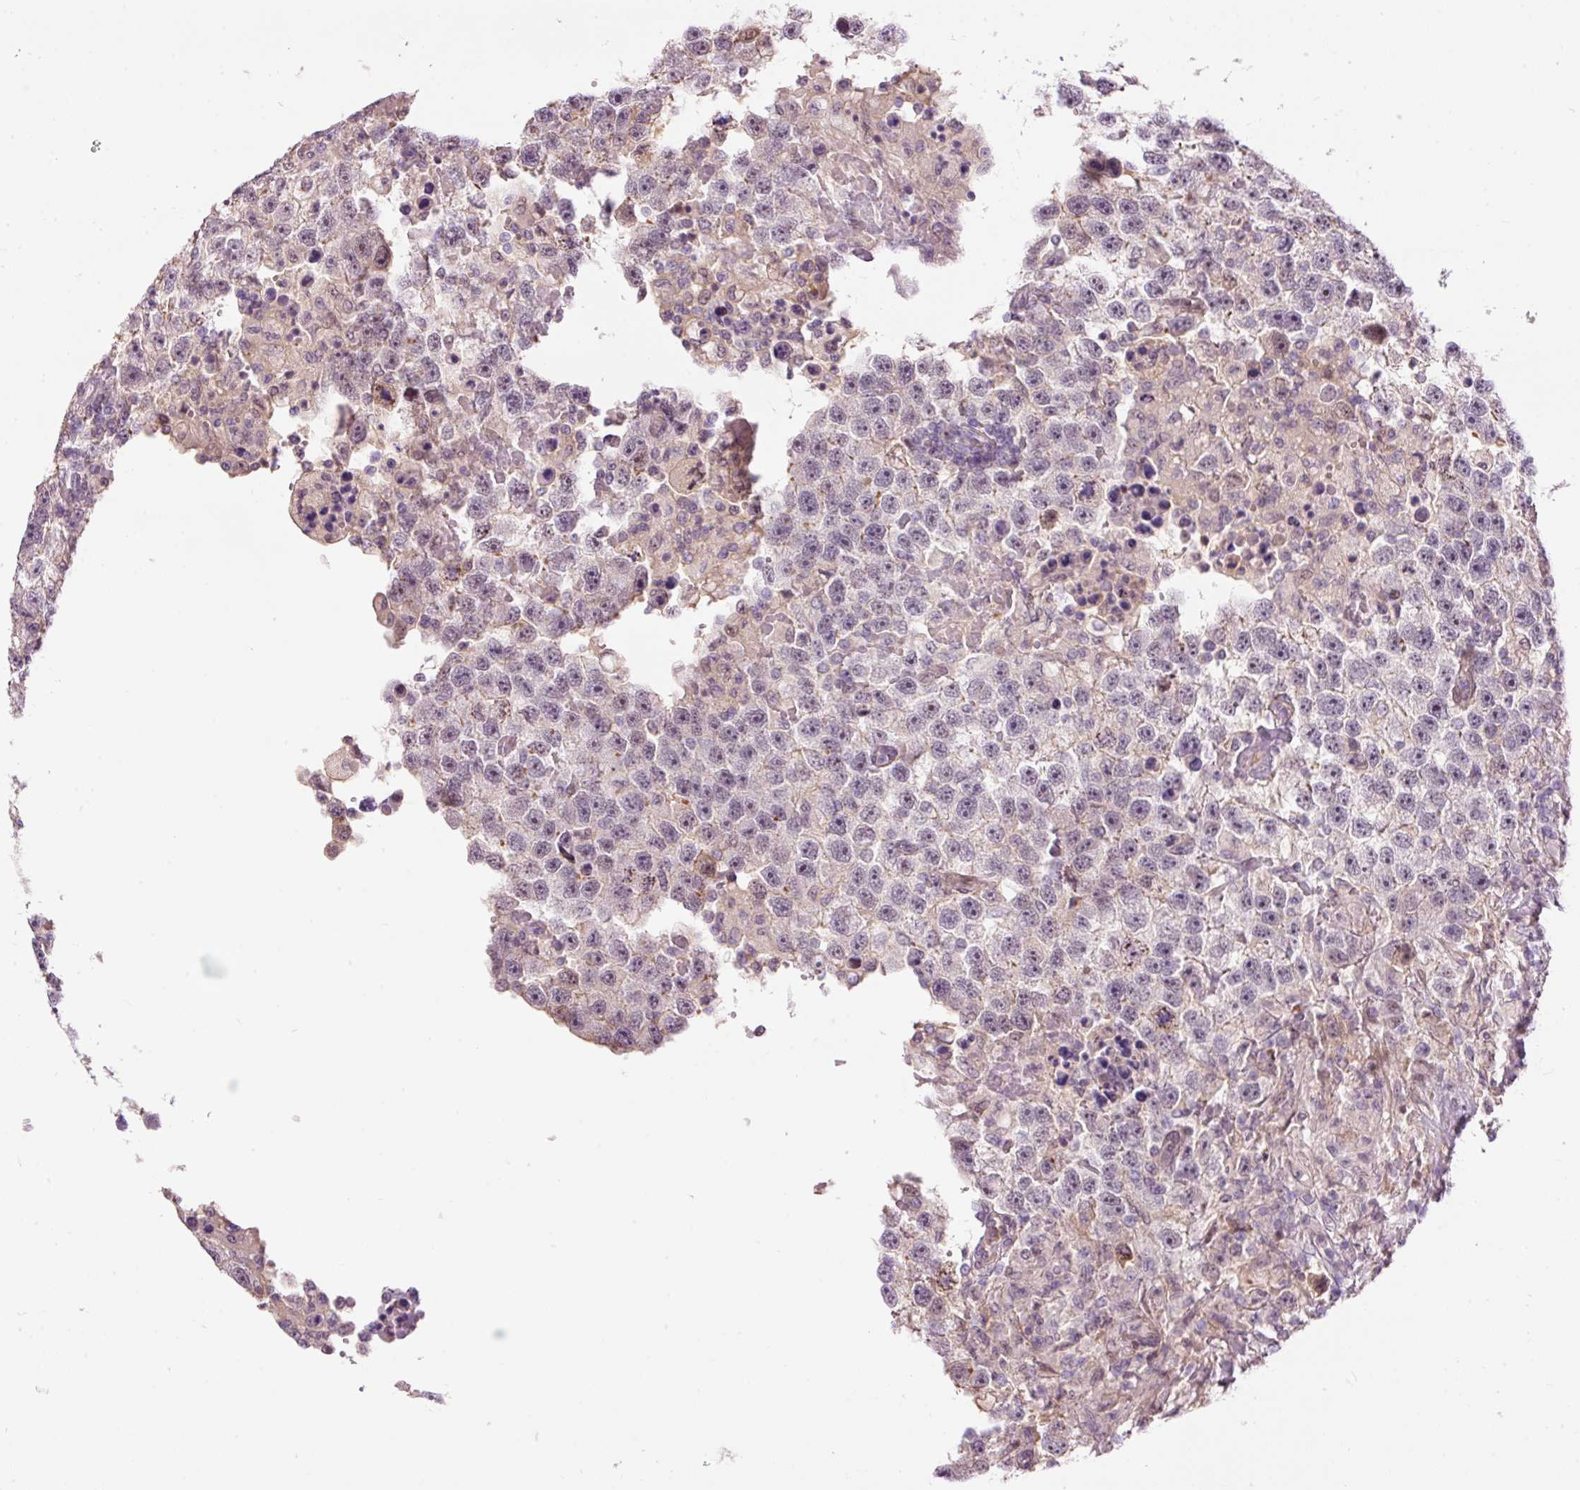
{"staining": {"intensity": "weak", "quantity": "25%-75%", "location": "nuclear"}, "tissue": "testis cancer", "cell_type": "Tumor cells", "image_type": "cancer", "snomed": [{"axis": "morphology", "description": "Carcinoma, Embryonal, NOS"}, {"axis": "topography", "description": "Testis"}], "caption": "About 25%-75% of tumor cells in testis embryonal carcinoma exhibit weak nuclear protein staining as visualized by brown immunohistochemical staining.", "gene": "HNF1A", "patient": {"sex": "male", "age": 83}}